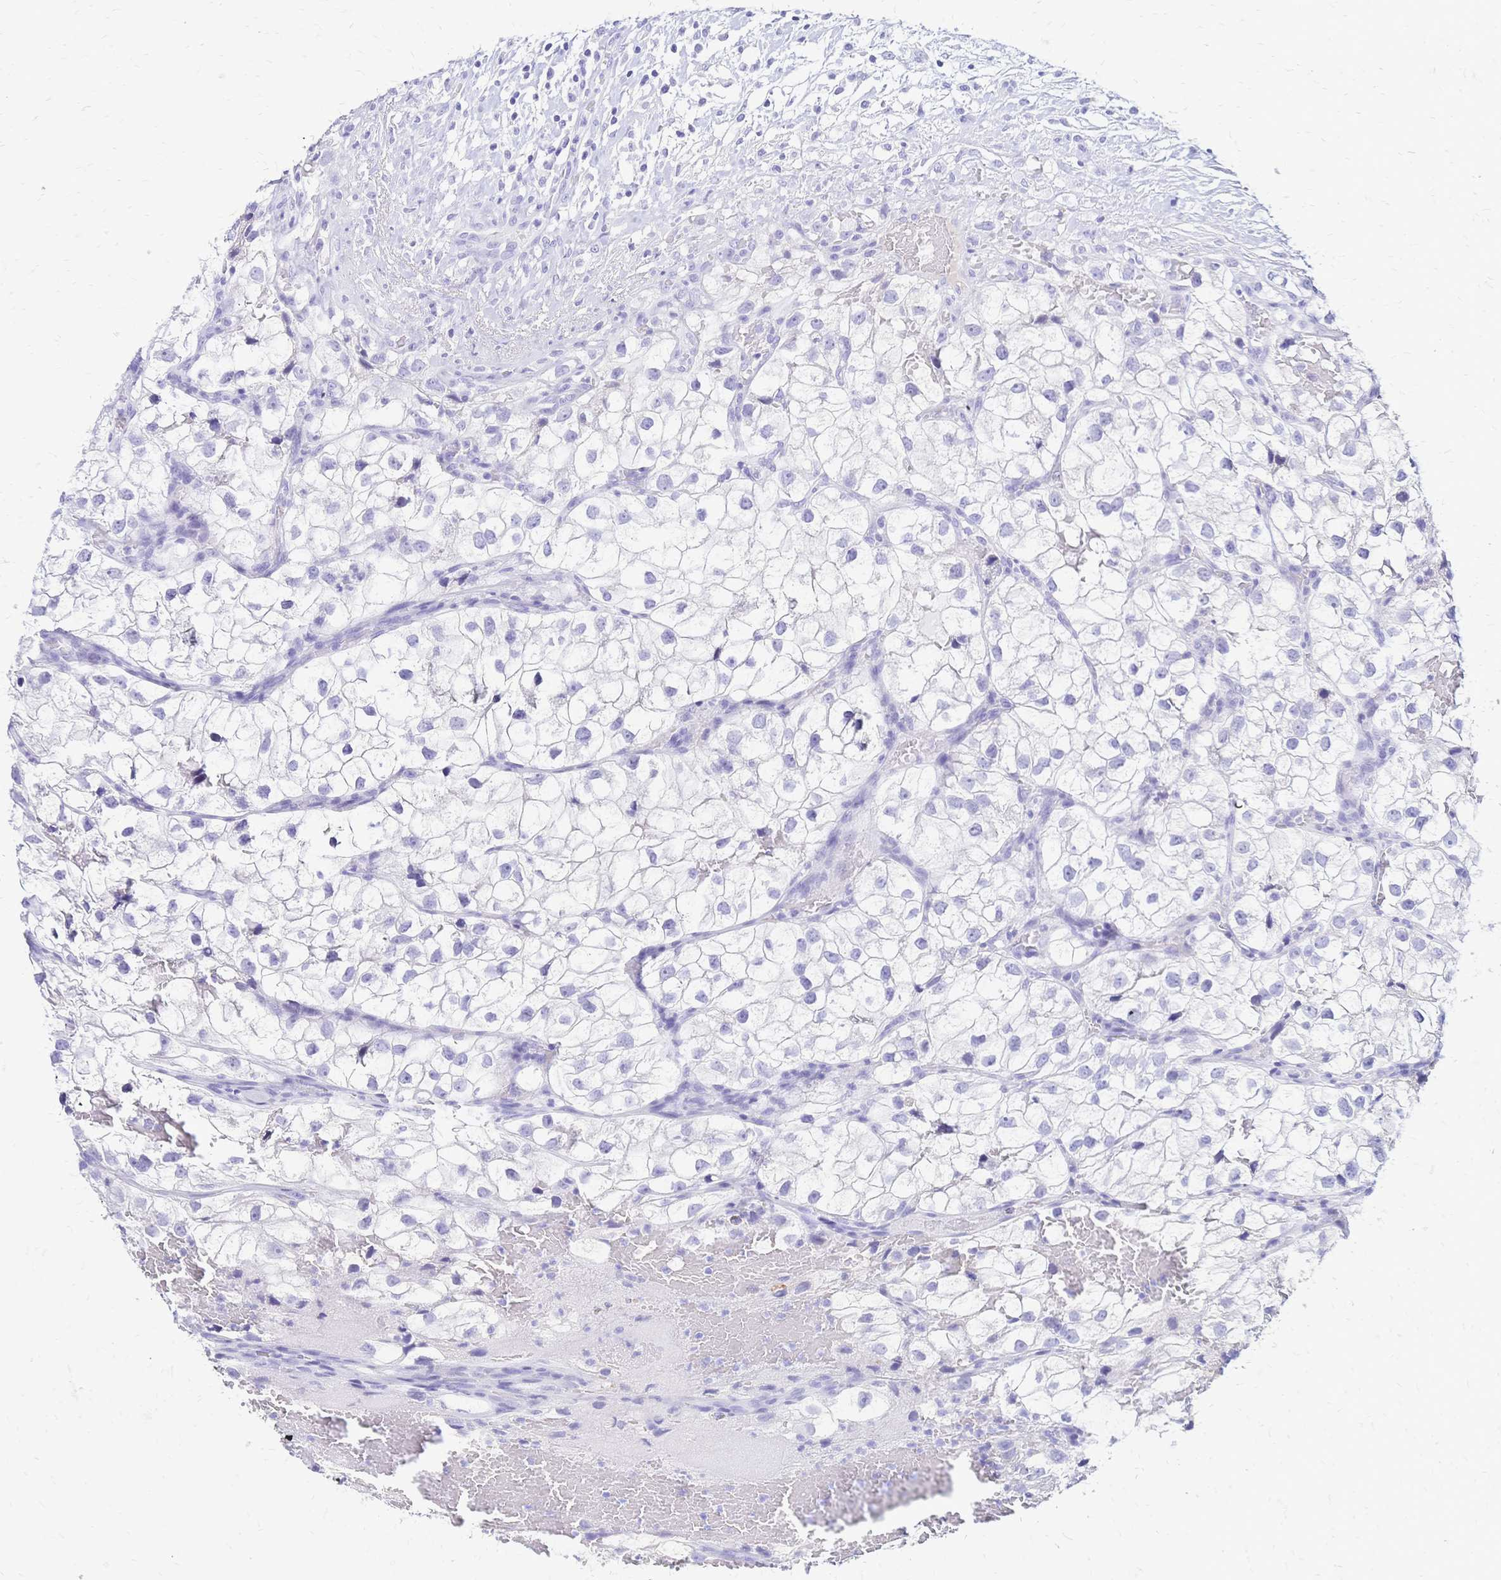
{"staining": {"intensity": "negative", "quantity": "none", "location": "none"}, "tissue": "renal cancer", "cell_type": "Tumor cells", "image_type": "cancer", "snomed": [{"axis": "morphology", "description": "Adenocarcinoma, NOS"}, {"axis": "topography", "description": "Kidney"}], "caption": "Tumor cells show no significant expression in renal cancer (adenocarcinoma).", "gene": "FA2H", "patient": {"sex": "male", "age": 59}}